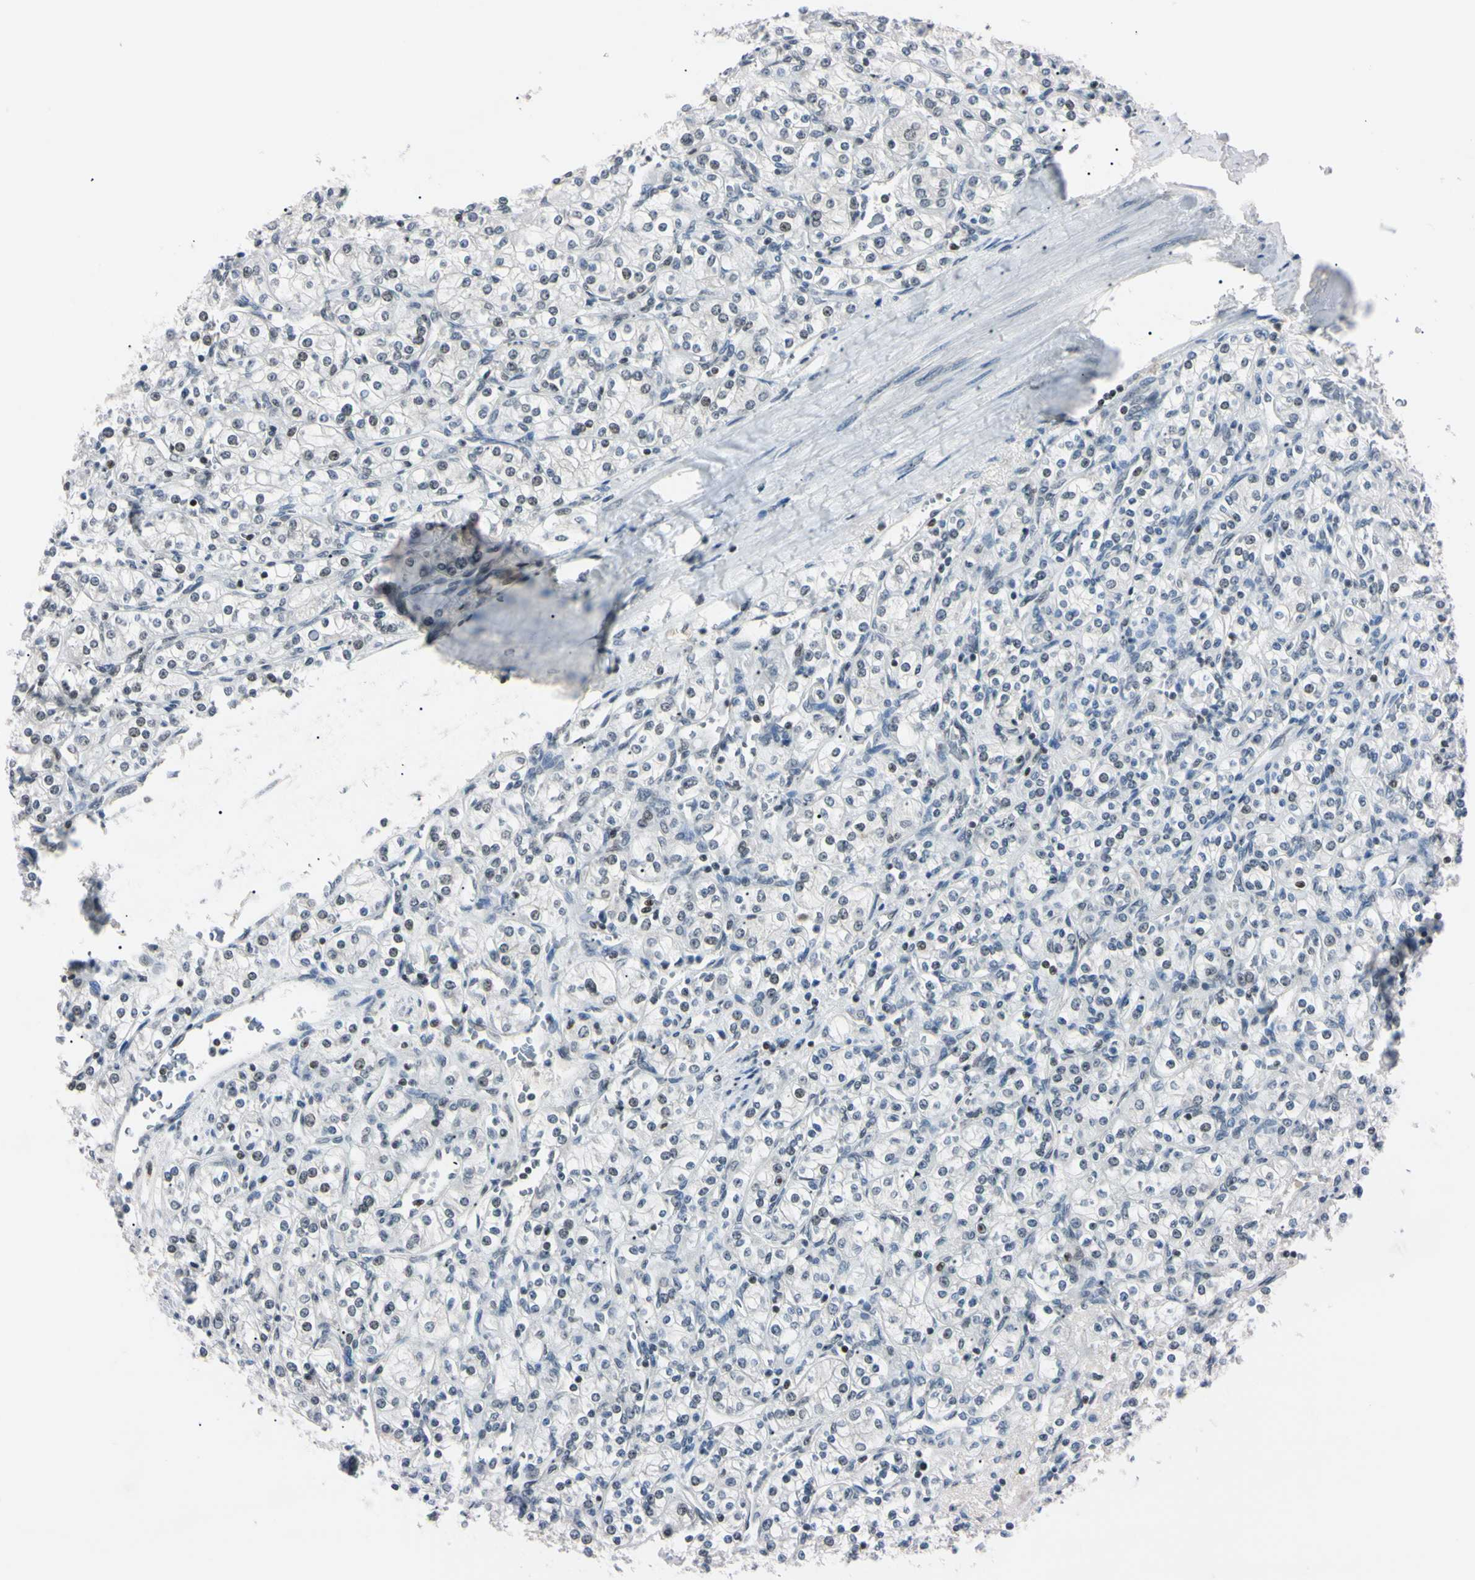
{"staining": {"intensity": "weak", "quantity": "<25%", "location": "cytoplasmic/membranous,nuclear"}, "tissue": "renal cancer", "cell_type": "Tumor cells", "image_type": "cancer", "snomed": [{"axis": "morphology", "description": "Adenocarcinoma, NOS"}, {"axis": "topography", "description": "Kidney"}], "caption": "This is a histopathology image of immunohistochemistry (IHC) staining of renal adenocarcinoma, which shows no positivity in tumor cells.", "gene": "C1orf174", "patient": {"sex": "male", "age": 77}}